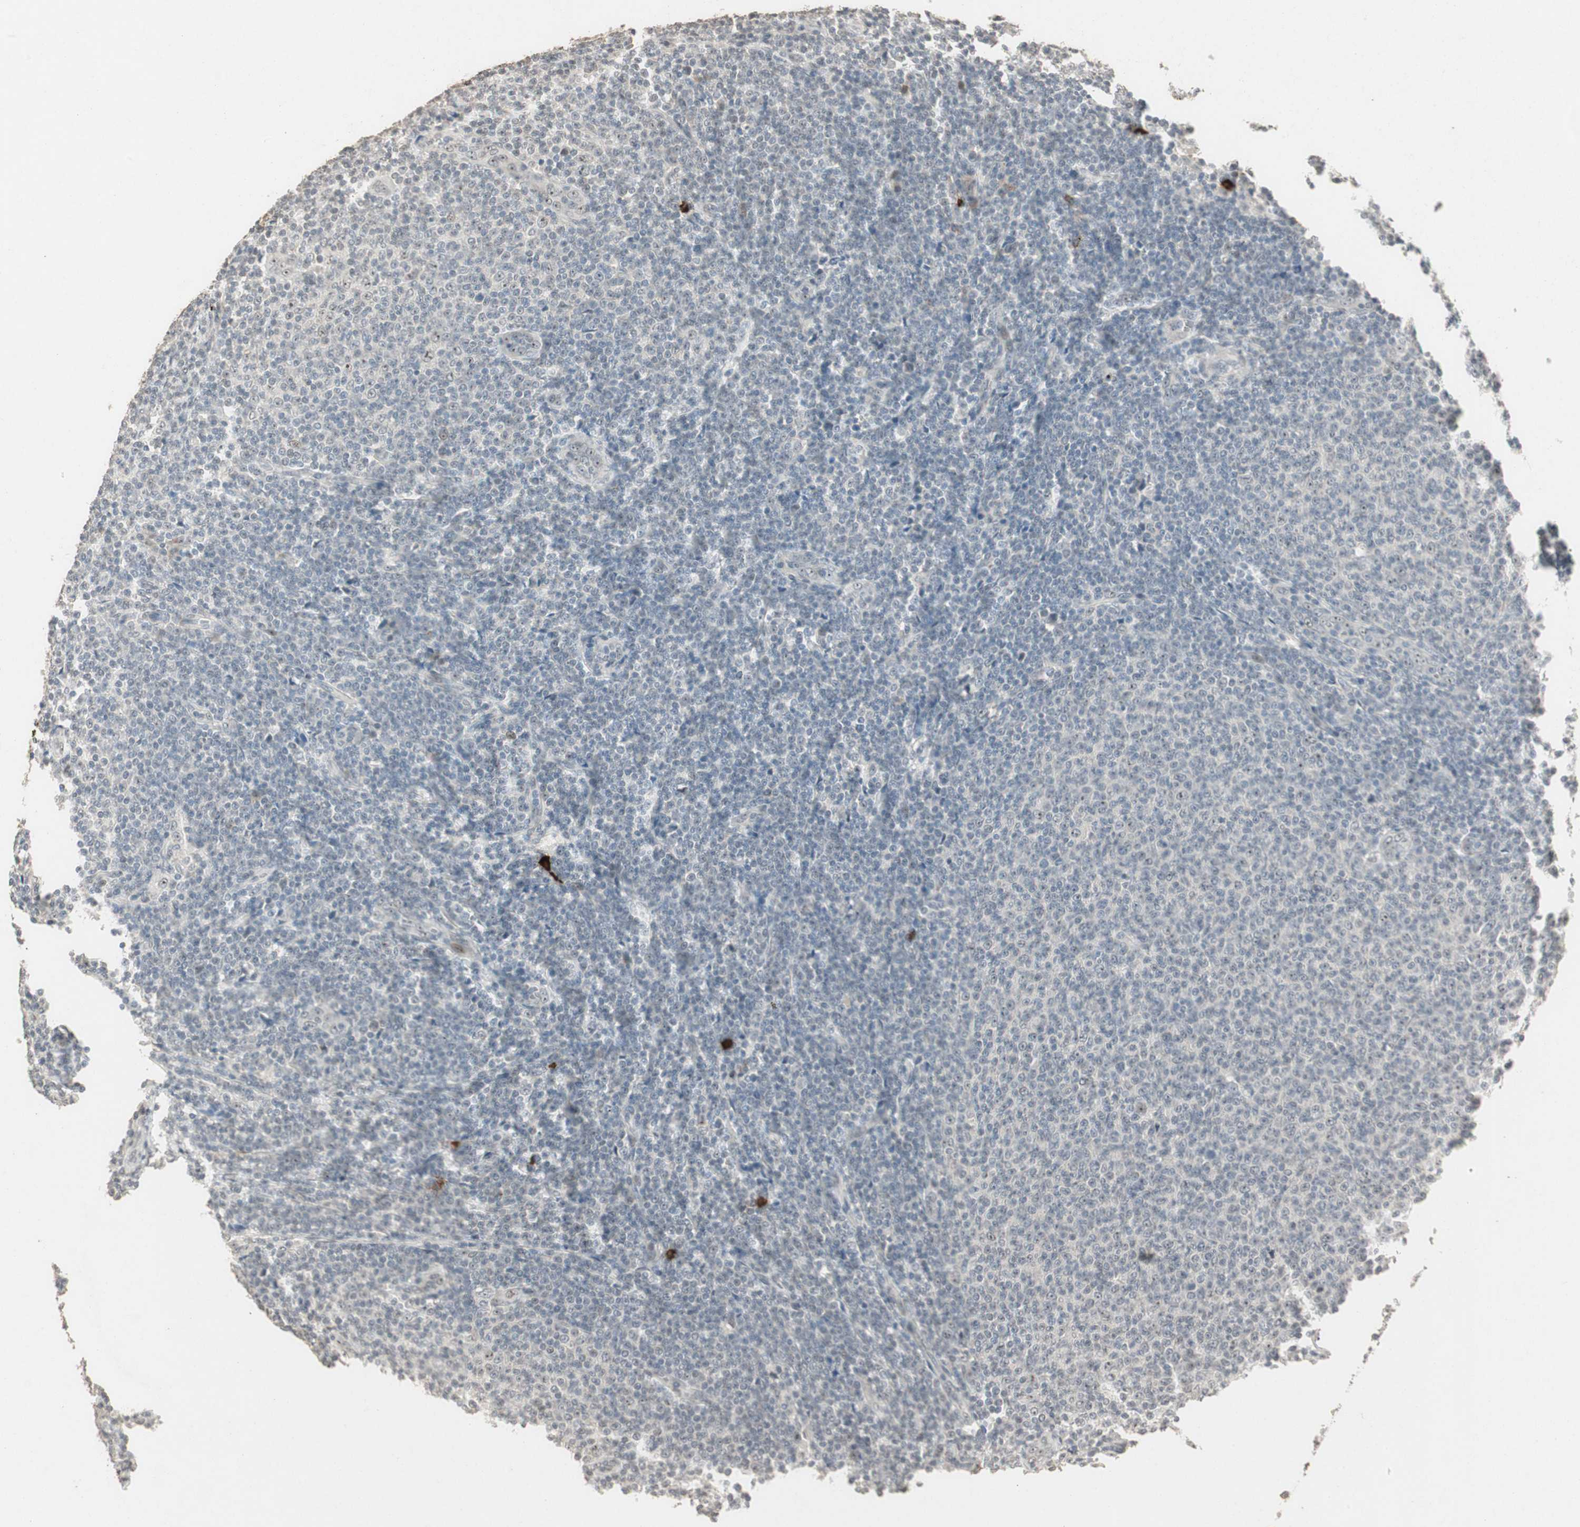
{"staining": {"intensity": "negative", "quantity": "none", "location": "none"}, "tissue": "lymphoma", "cell_type": "Tumor cells", "image_type": "cancer", "snomed": [{"axis": "morphology", "description": "Malignant lymphoma, non-Hodgkin's type, Low grade"}, {"axis": "topography", "description": "Lymph node"}], "caption": "Immunohistochemistry photomicrograph of neoplastic tissue: low-grade malignant lymphoma, non-Hodgkin's type stained with DAB shows no significant protein expression in tumor cells.", "gene": "ETV4", "patient": {"sex": "male", "age": 66}}